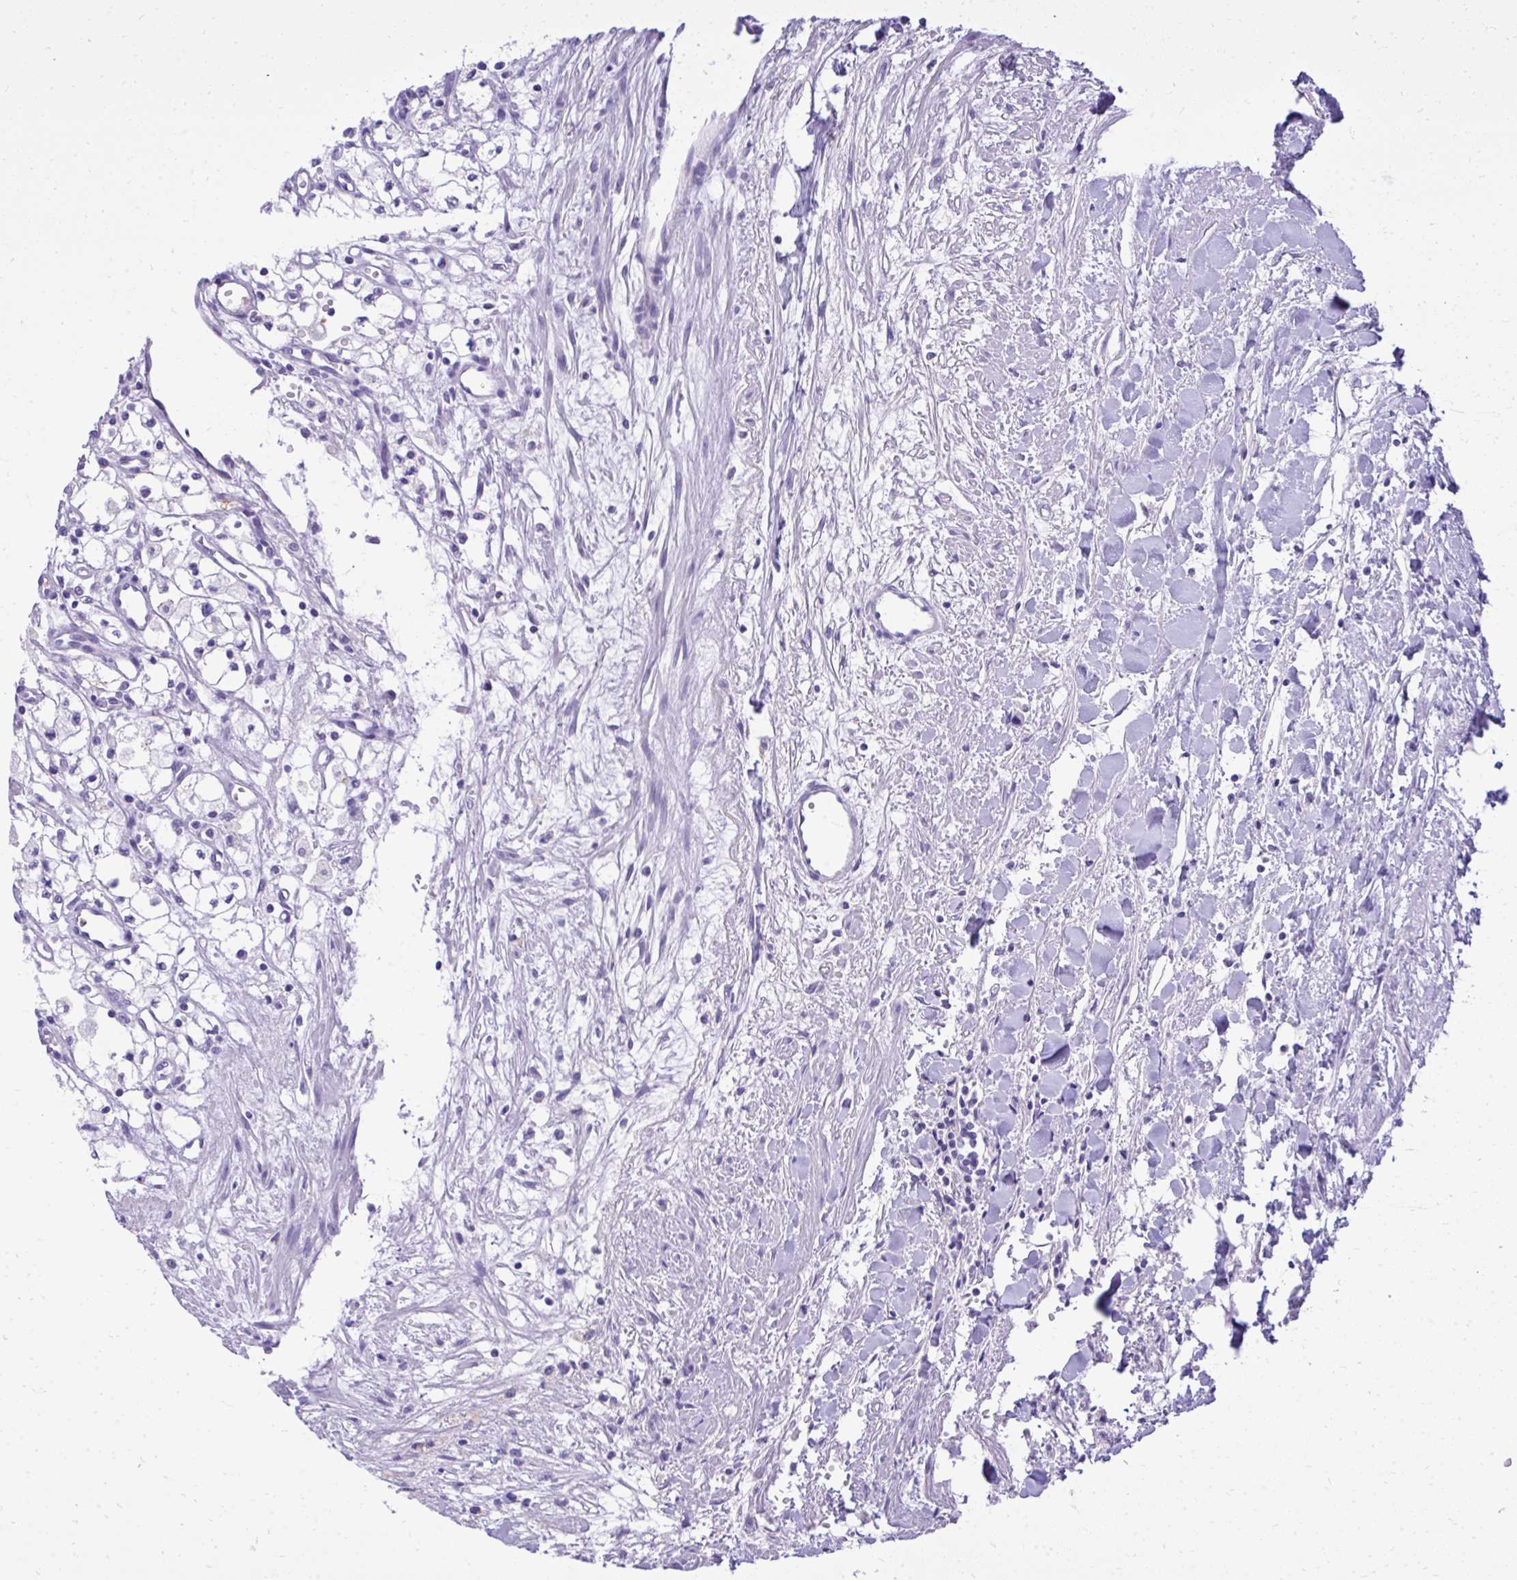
{"staining": {"intensity": "negative", "quantity": "none", "location": "none"}, "tissue": "renal cancer", "cell_type": "Tumor cells", "image_type": "cancer", "snomed": [{"axis": "morphology", "description": "Adenocarcinoma, NOS"}, {"axis": "topography", "description": "Kidney"}], "caption": "High magnification brightfield microscopy of renal cancer stained with DAB (brown) and counterstained with hematoxylin (blue): tumor cells show no significant positivity.", "gene": "ST6GALNAC3", "patient": {"sex": "male", "age": 59}}